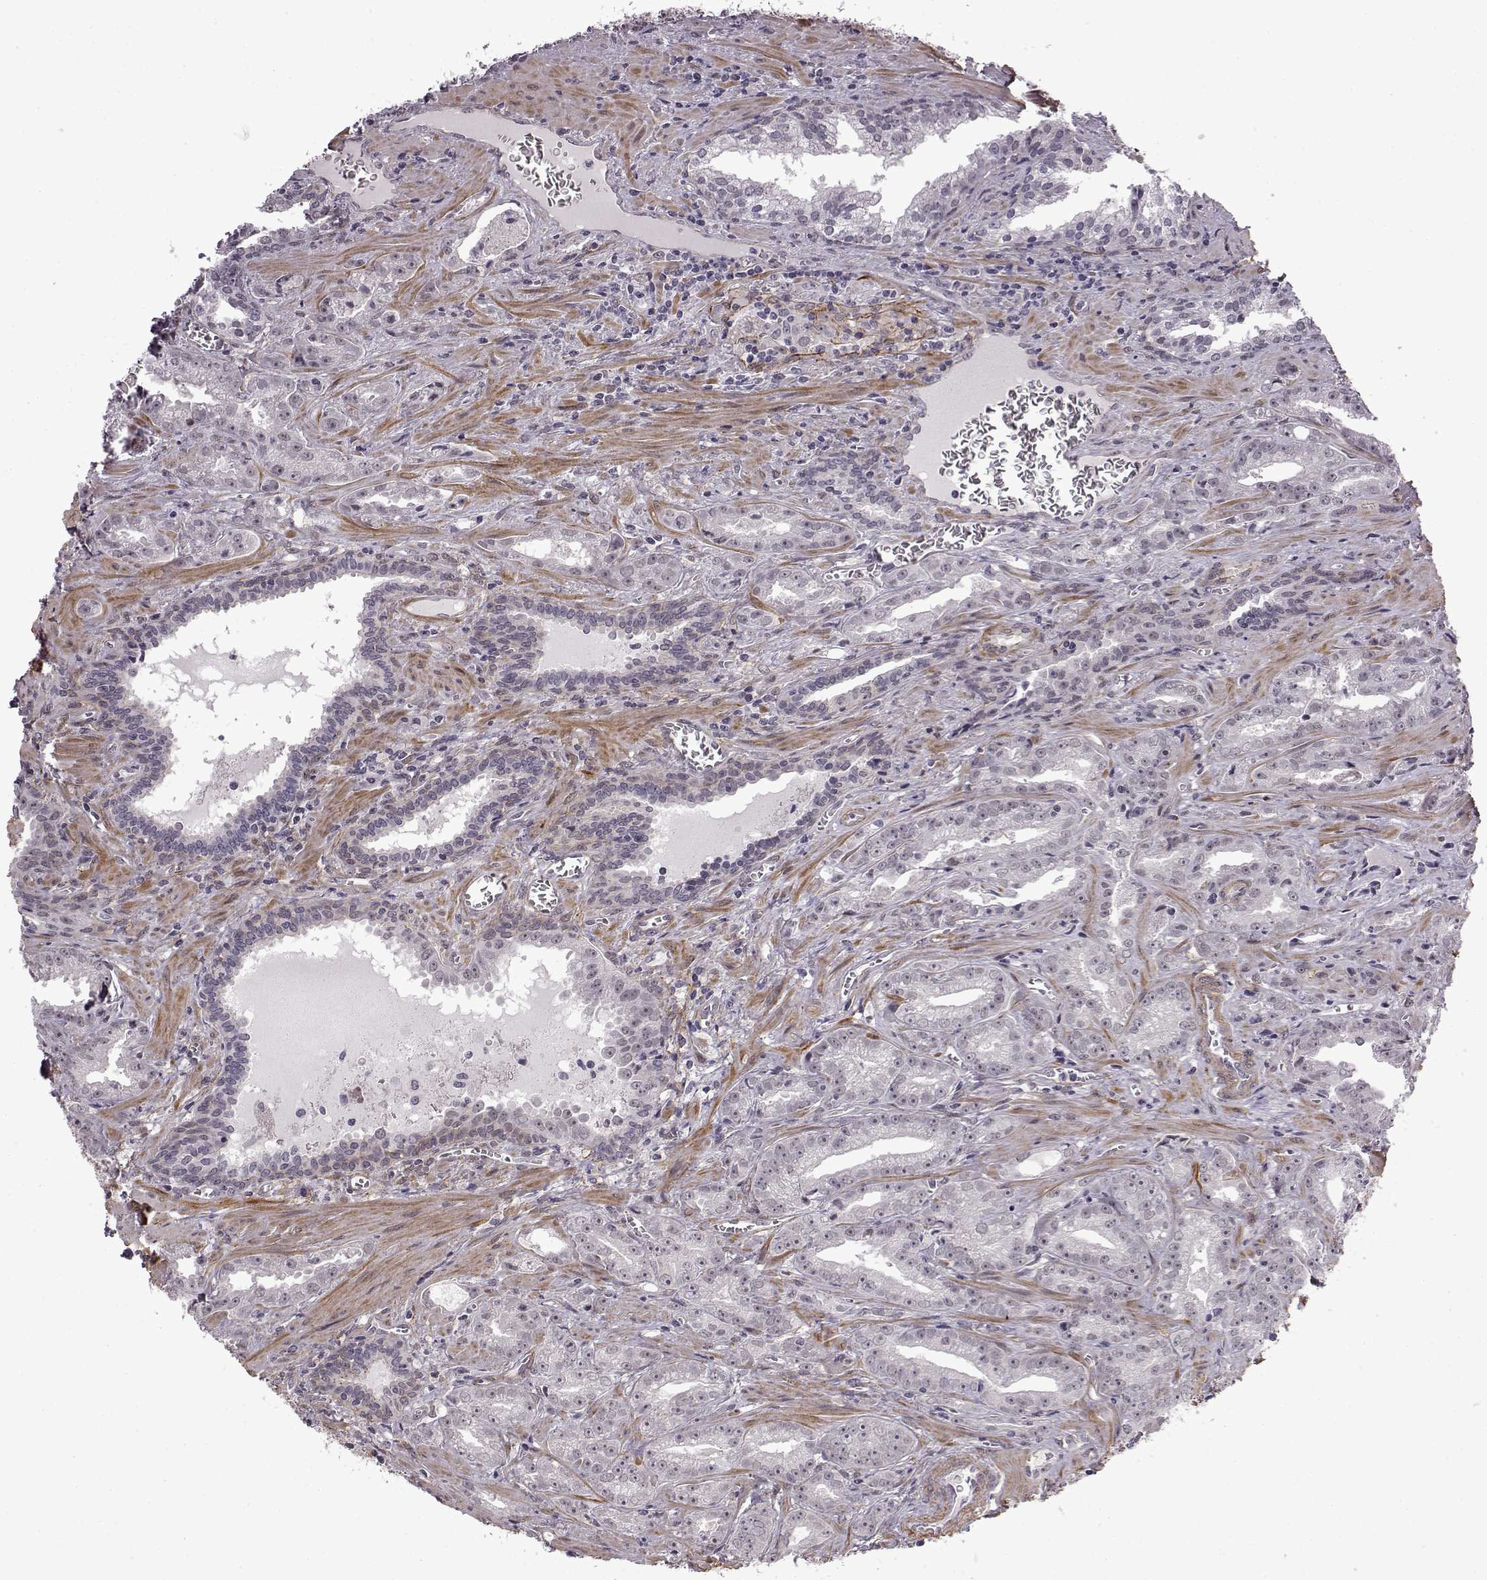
{"staining": {"intensity": "negative", "quantity": "none", "location": "none"}, "tissue": "prostate cancer", "cell_type": "Tumor cells", "image_type": "cancer", "snomed": [{"axis": "morphology", "description": "Adenocarcinoma, High grade"}, {"axis": "topography", "description": "Prostate"}], "caption": "Tumor cells show no significant expression in prostate cancer. The staining was performed using DAB to visualize the protein expression in brown, while the nuclei were stained in blue with hematoxylin (Magnification: 20x).", "gene": "SYNPO2", "patient": {"sex": "male", "age": 68}}